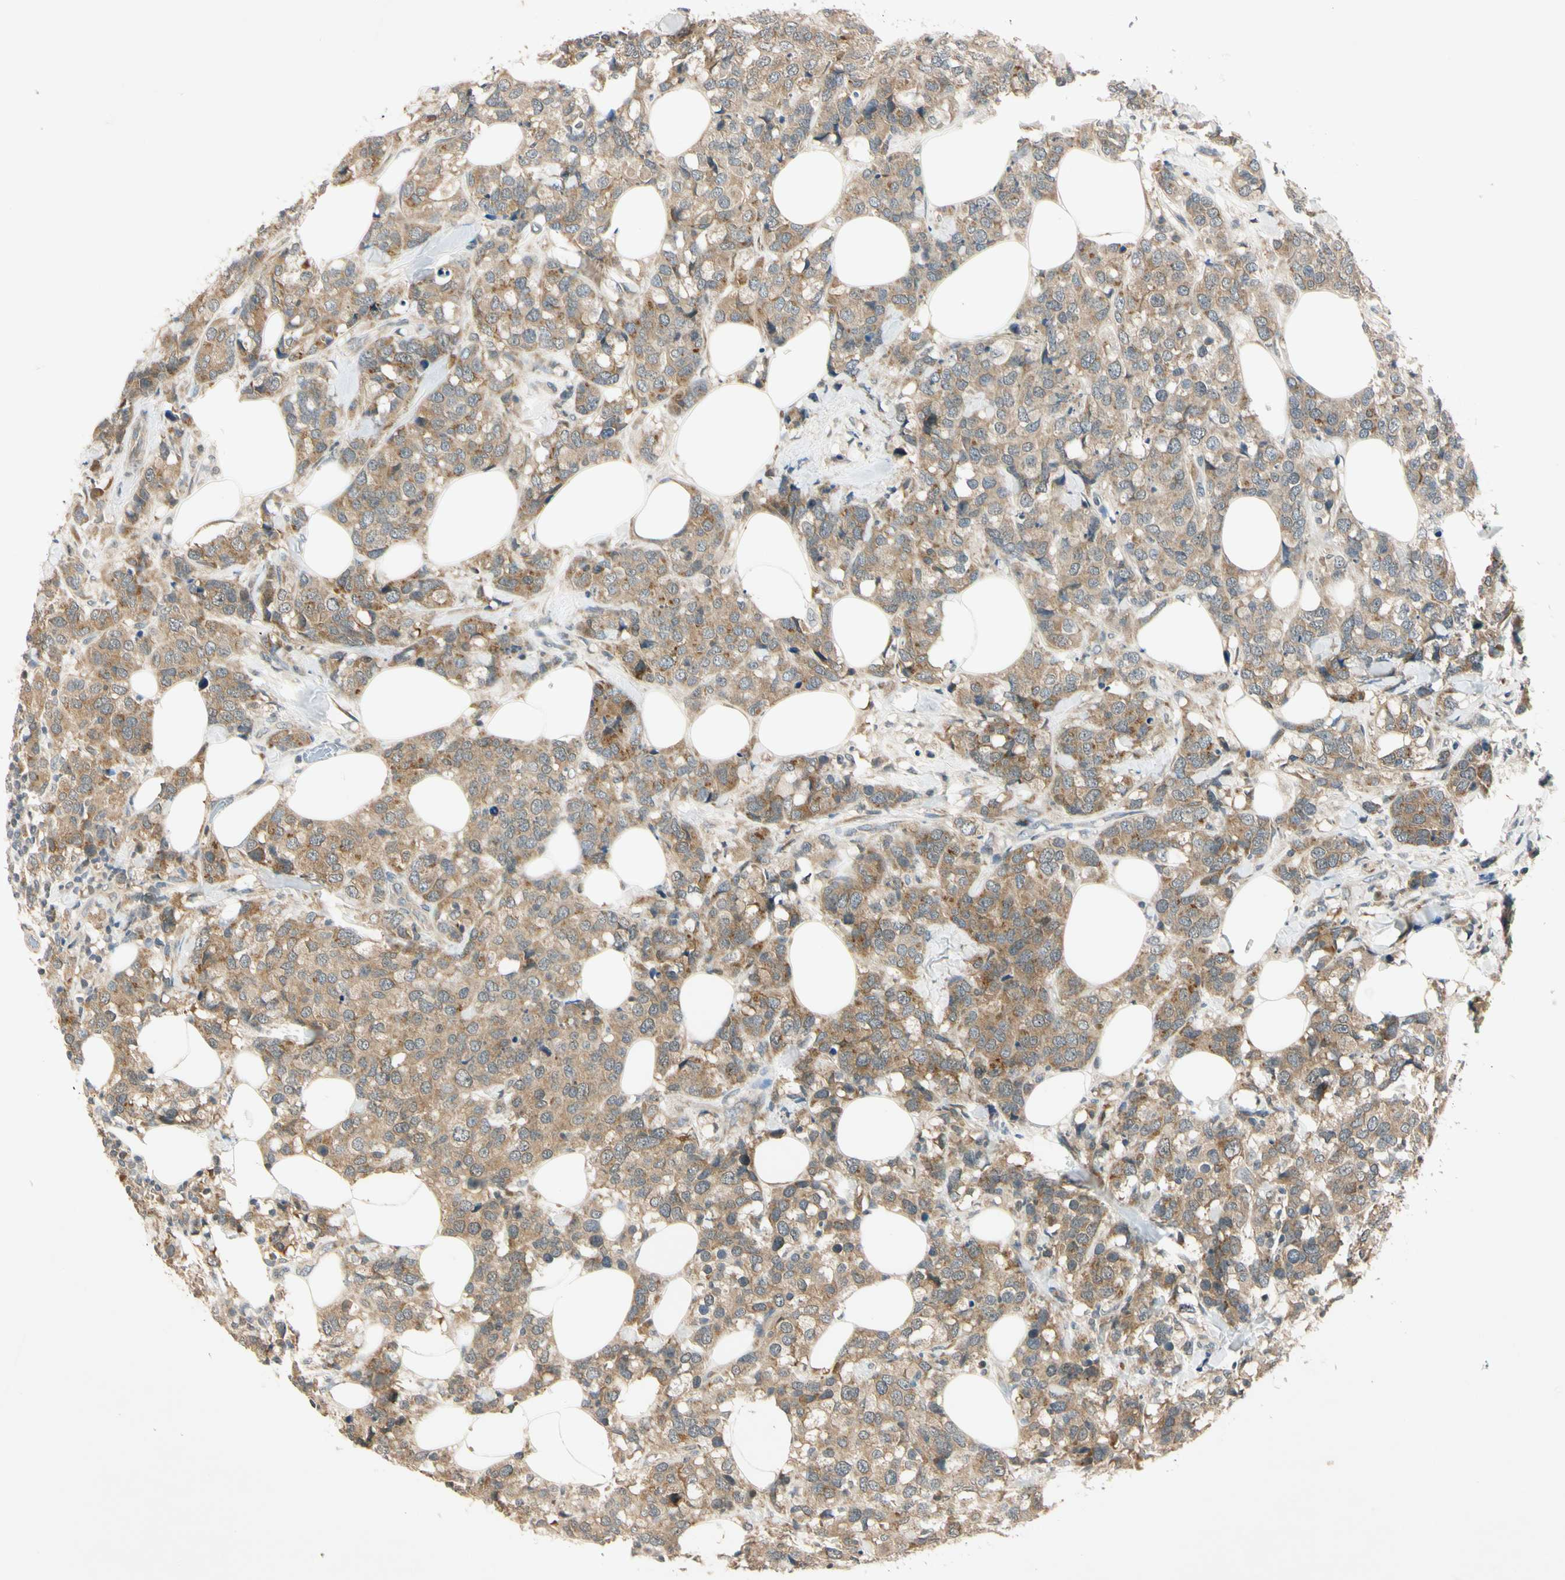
{"staining": {"intensity": "moderate", "quantity": ">75%", "location": "cytoplasmic/membranous"}, "tissue": "breast cancer", "cell_type": "Tumor cells", "image_type": "cancer", "snomed": [{"axis": "morphology", "description": "Lobular carcinoma"}, {"axis": "topography", "description": "Breast"}], "caption": "This image reveals IHC staining of breast cancer, with medium moderate cytoplasmic/membranous positivity in about >75% of tumor cells.", "gene": "RPS6KB2", "patient": {"sex": "female", "age": 59}}